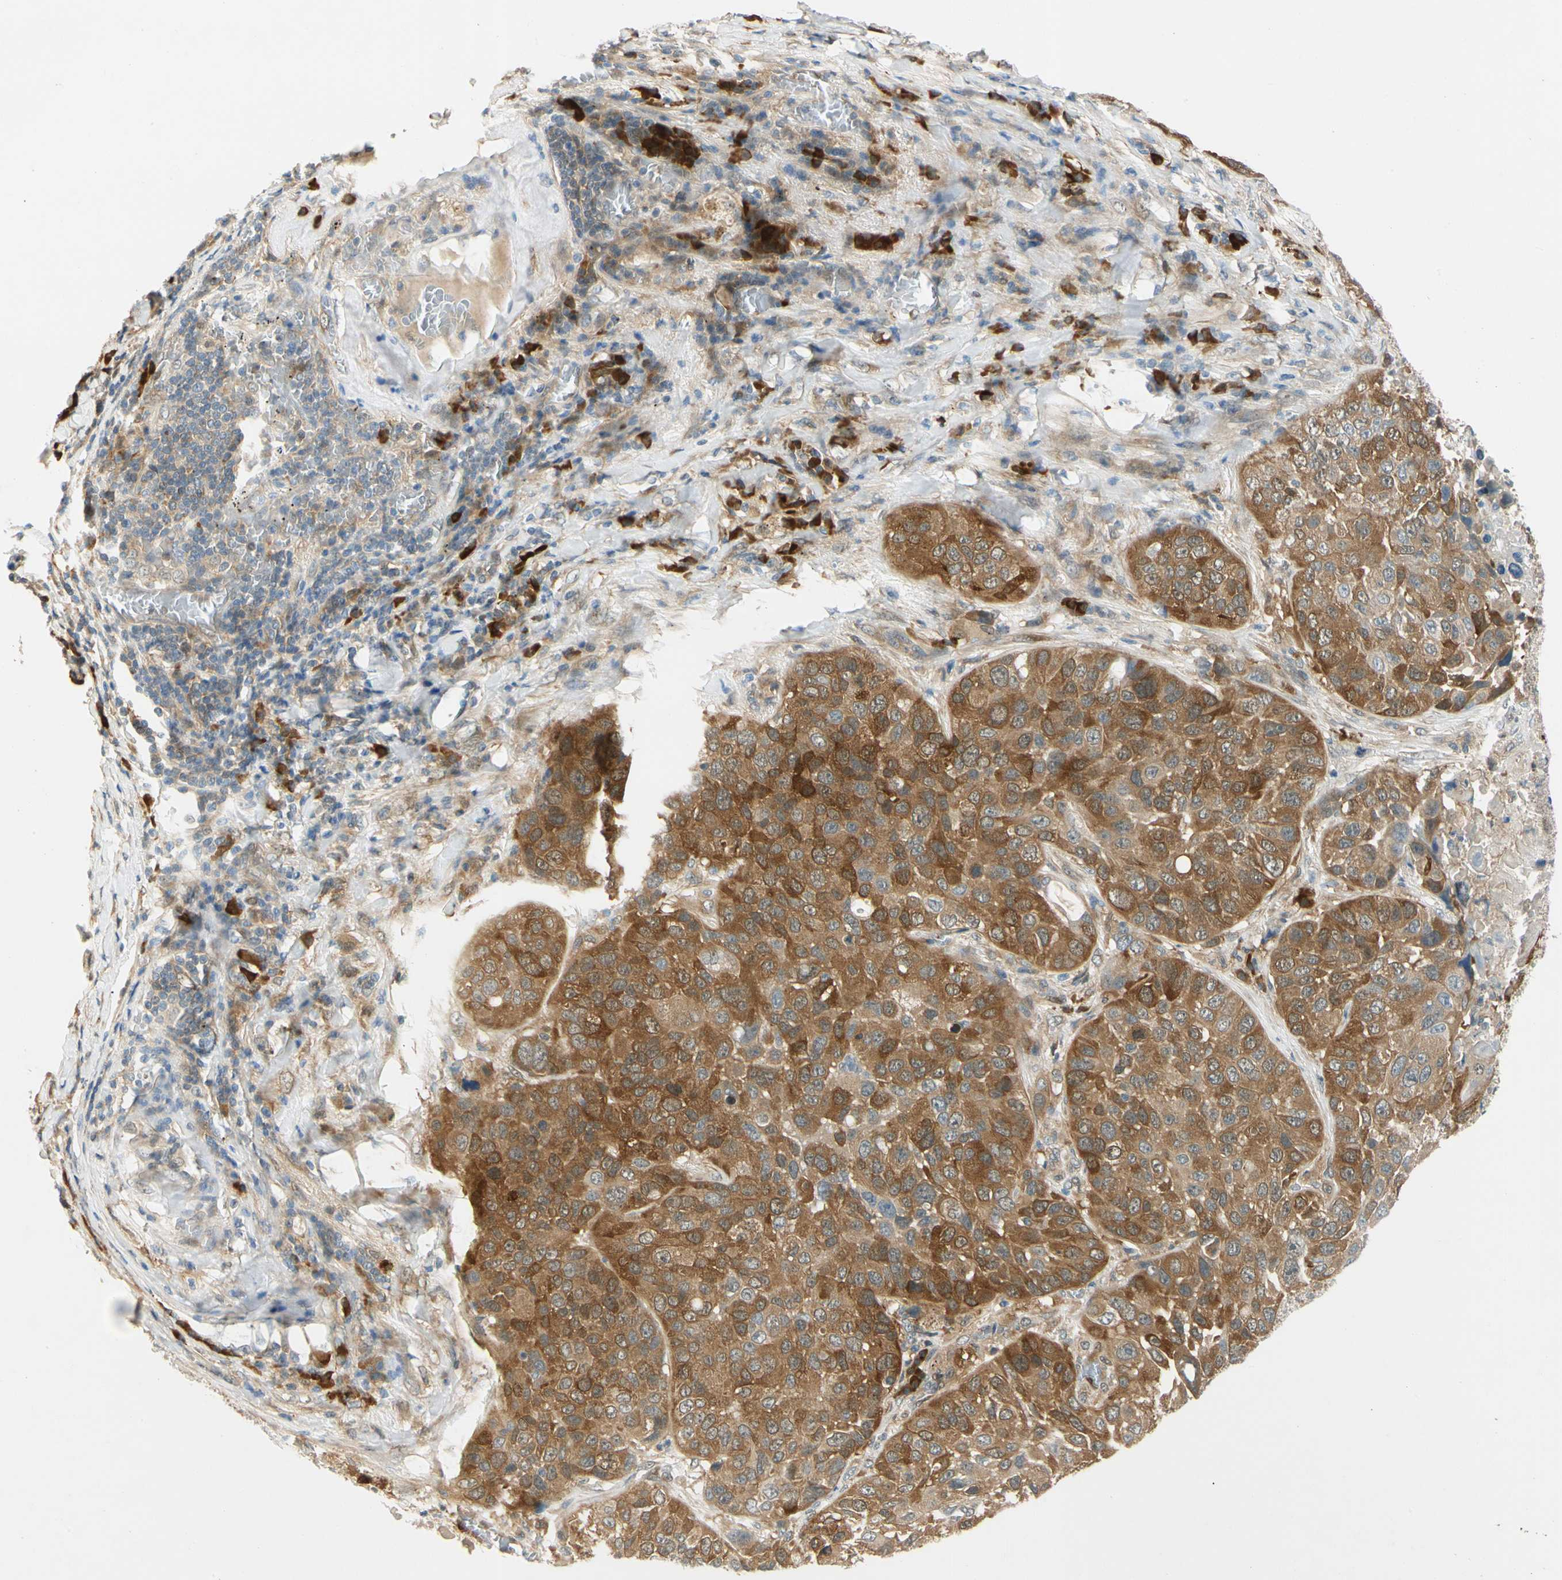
{"staining": {"intensity": "strong", "quantity": ">75%", "location": "cytoplasmic/membranous"}, "tissue": "lung cancer", "cell_type": "Tumor cells", "image_type": "cancer", "snomed": [{"axis": "morphology", "description": "Squamous cell carcinoma, NOS"}, {"axis": "topography", "description": "Lung"}], "caption": "A brown stain shows strong cytoplasmic/membranous positivity of a protein in human lung squamous cell carcinoma tumor cells.", "gene": "WIPI1", "patient": {"sex": "male", "age": 57}}